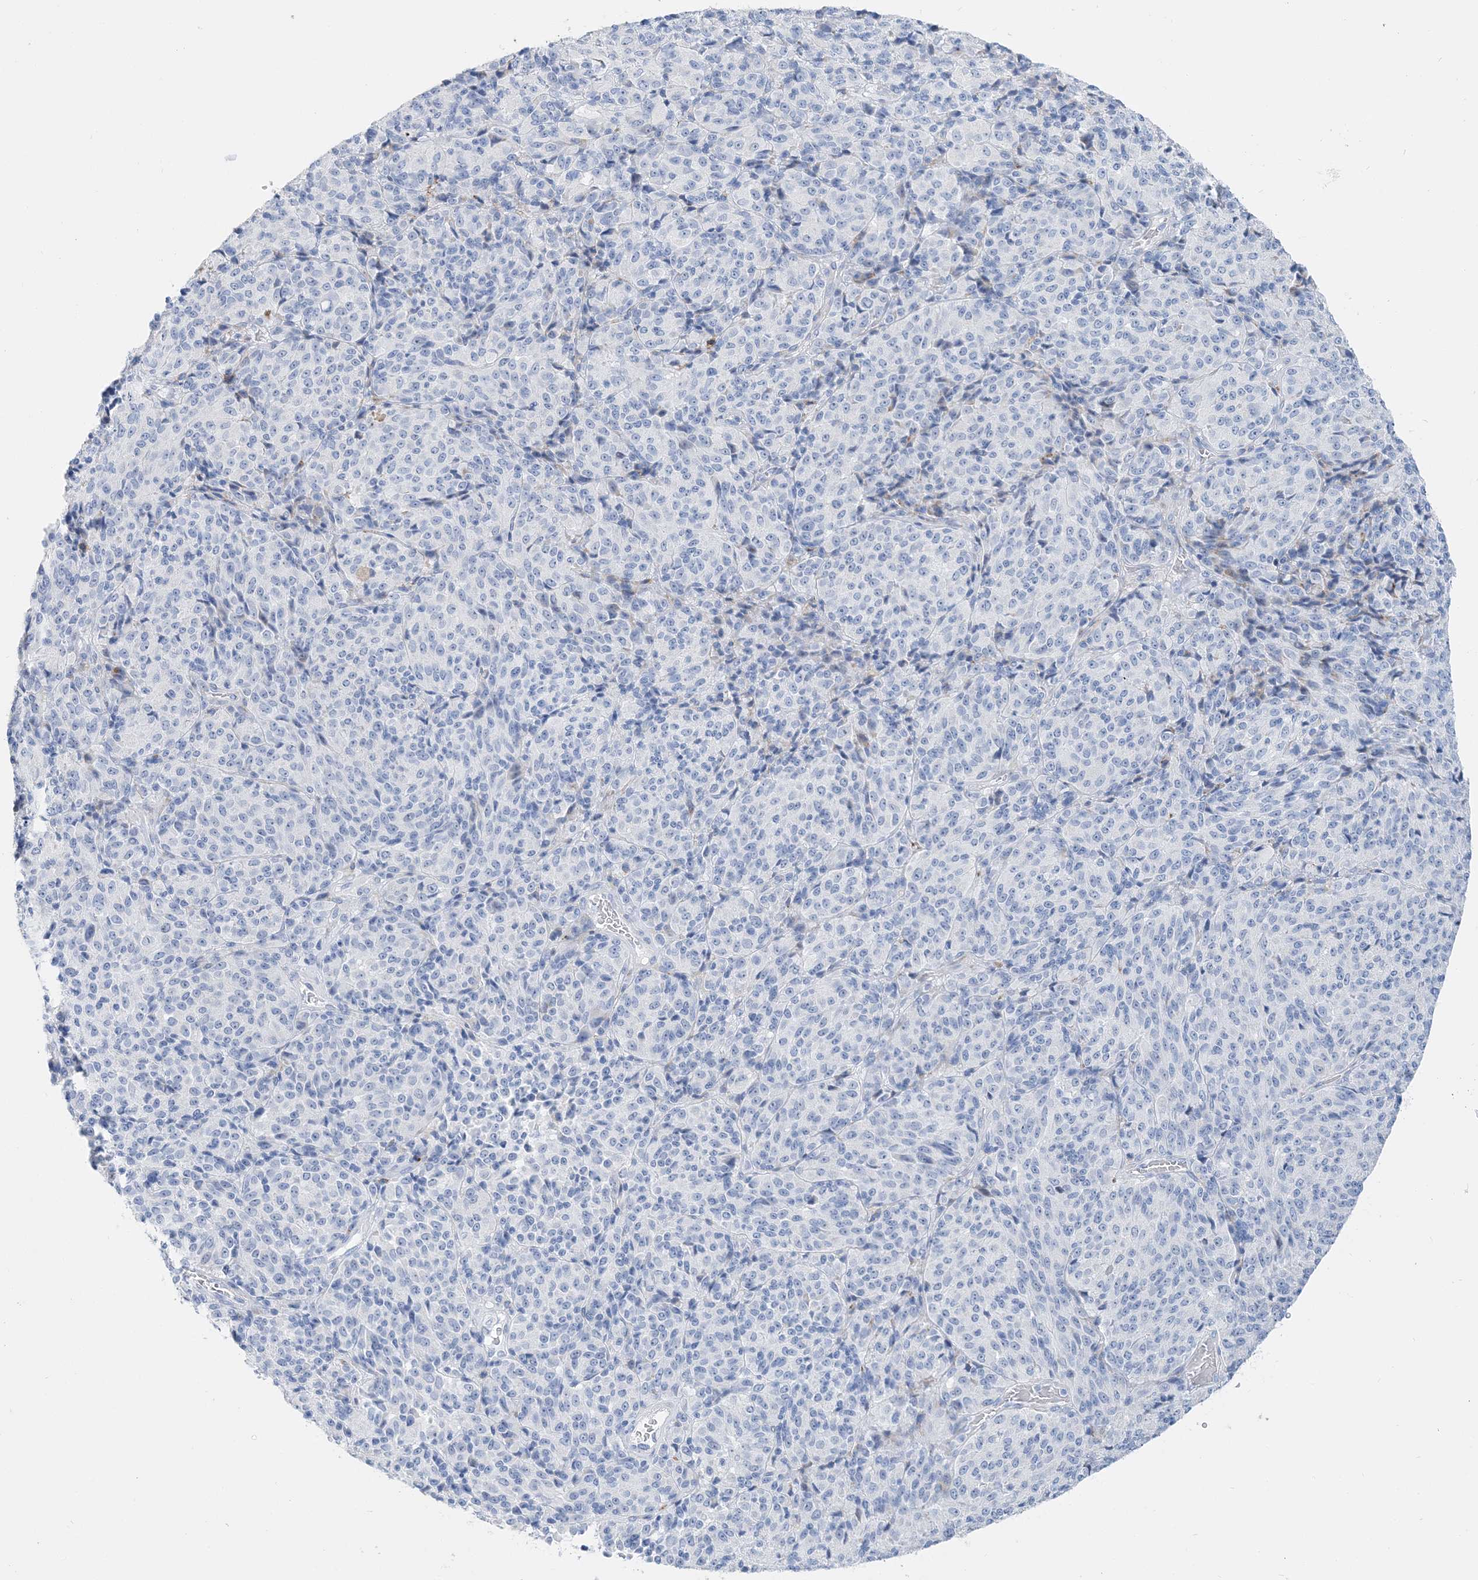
{"staining": {"intensity": "negative", "quantity": "none", "location": "none"}, "tissue": "melanoma", "cell_type": "Tumor cells", "image_type": "cancer", "snomed": [{"axis": "morphology", "description": "Malignant melanoma, Metastatic site"}, {"axis": "topography", "description": "Brain"}], "caption": "Immunohistochemistry (IHC) histopathology image of neoplastic tissue: human melanoma stained with DAB demonstrates no significant protein positivity in tumor cells.", "gene": "TSPYL6", "patient": {"sex": "female", "age": 56}}